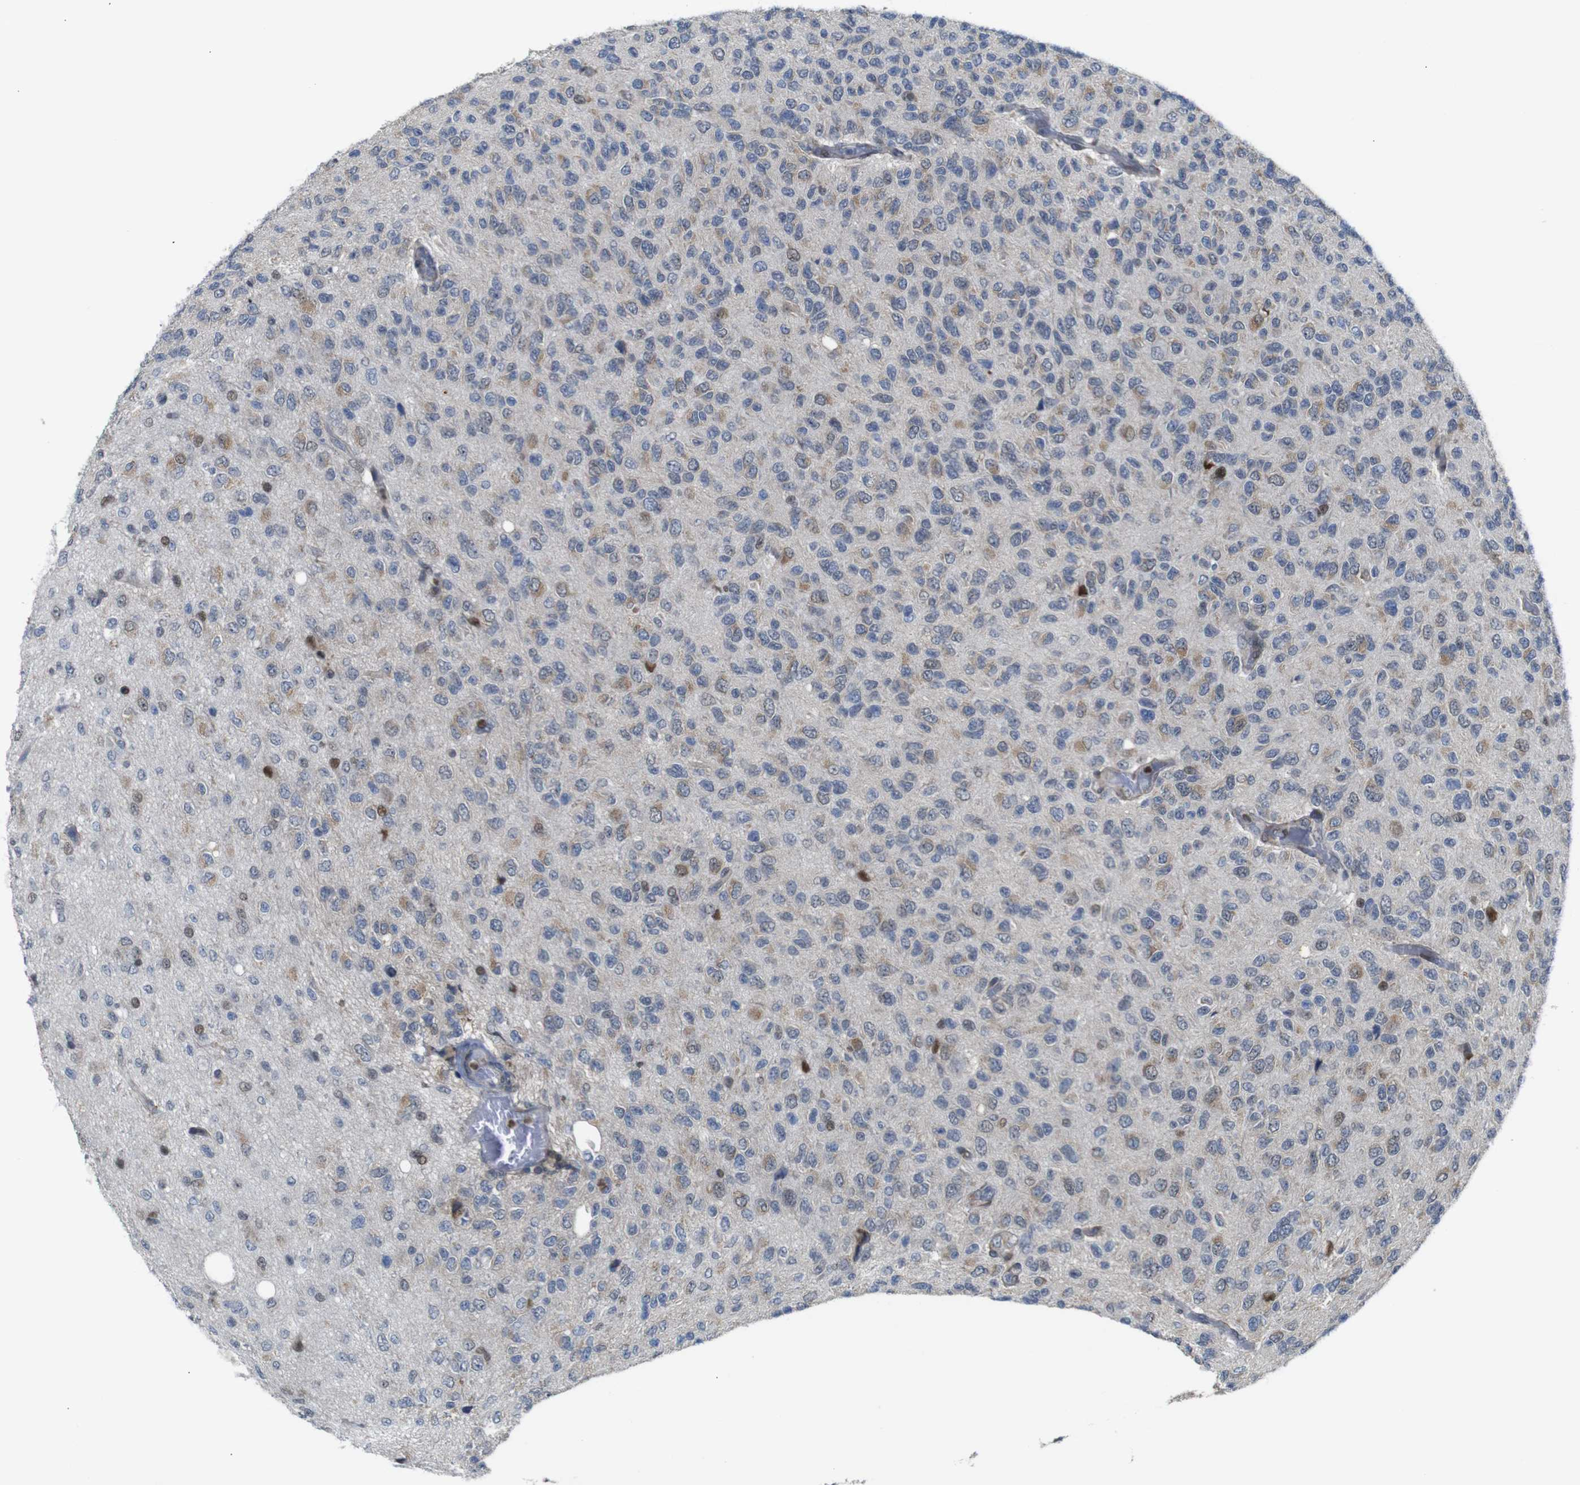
{"staining": {"intensity": "weak", "quantity": "25%-75%", "location": "cytoplasmic/membranous"}, "tissue": "glioma", "cell_type": "Tumor cells", "image_type": "cancer", "snomed": [{"axis": "morphology", "description": "Glioma, malignant, High grade"}, {"axis": "topography", "description": "pancreas cauda"}], "caption": "Immunohistochemical staining of human glioma demonstrates low levels of weak cytoplasmic/membranous staining in approximately 25%-75% of tumor cells. (DAB (3,3'-diaminobenzidine) IHC, brown staining for protein, blue staining for nuclei).", "gene": "PTPN1", "patient": {"sex": "male", "age": 60}}